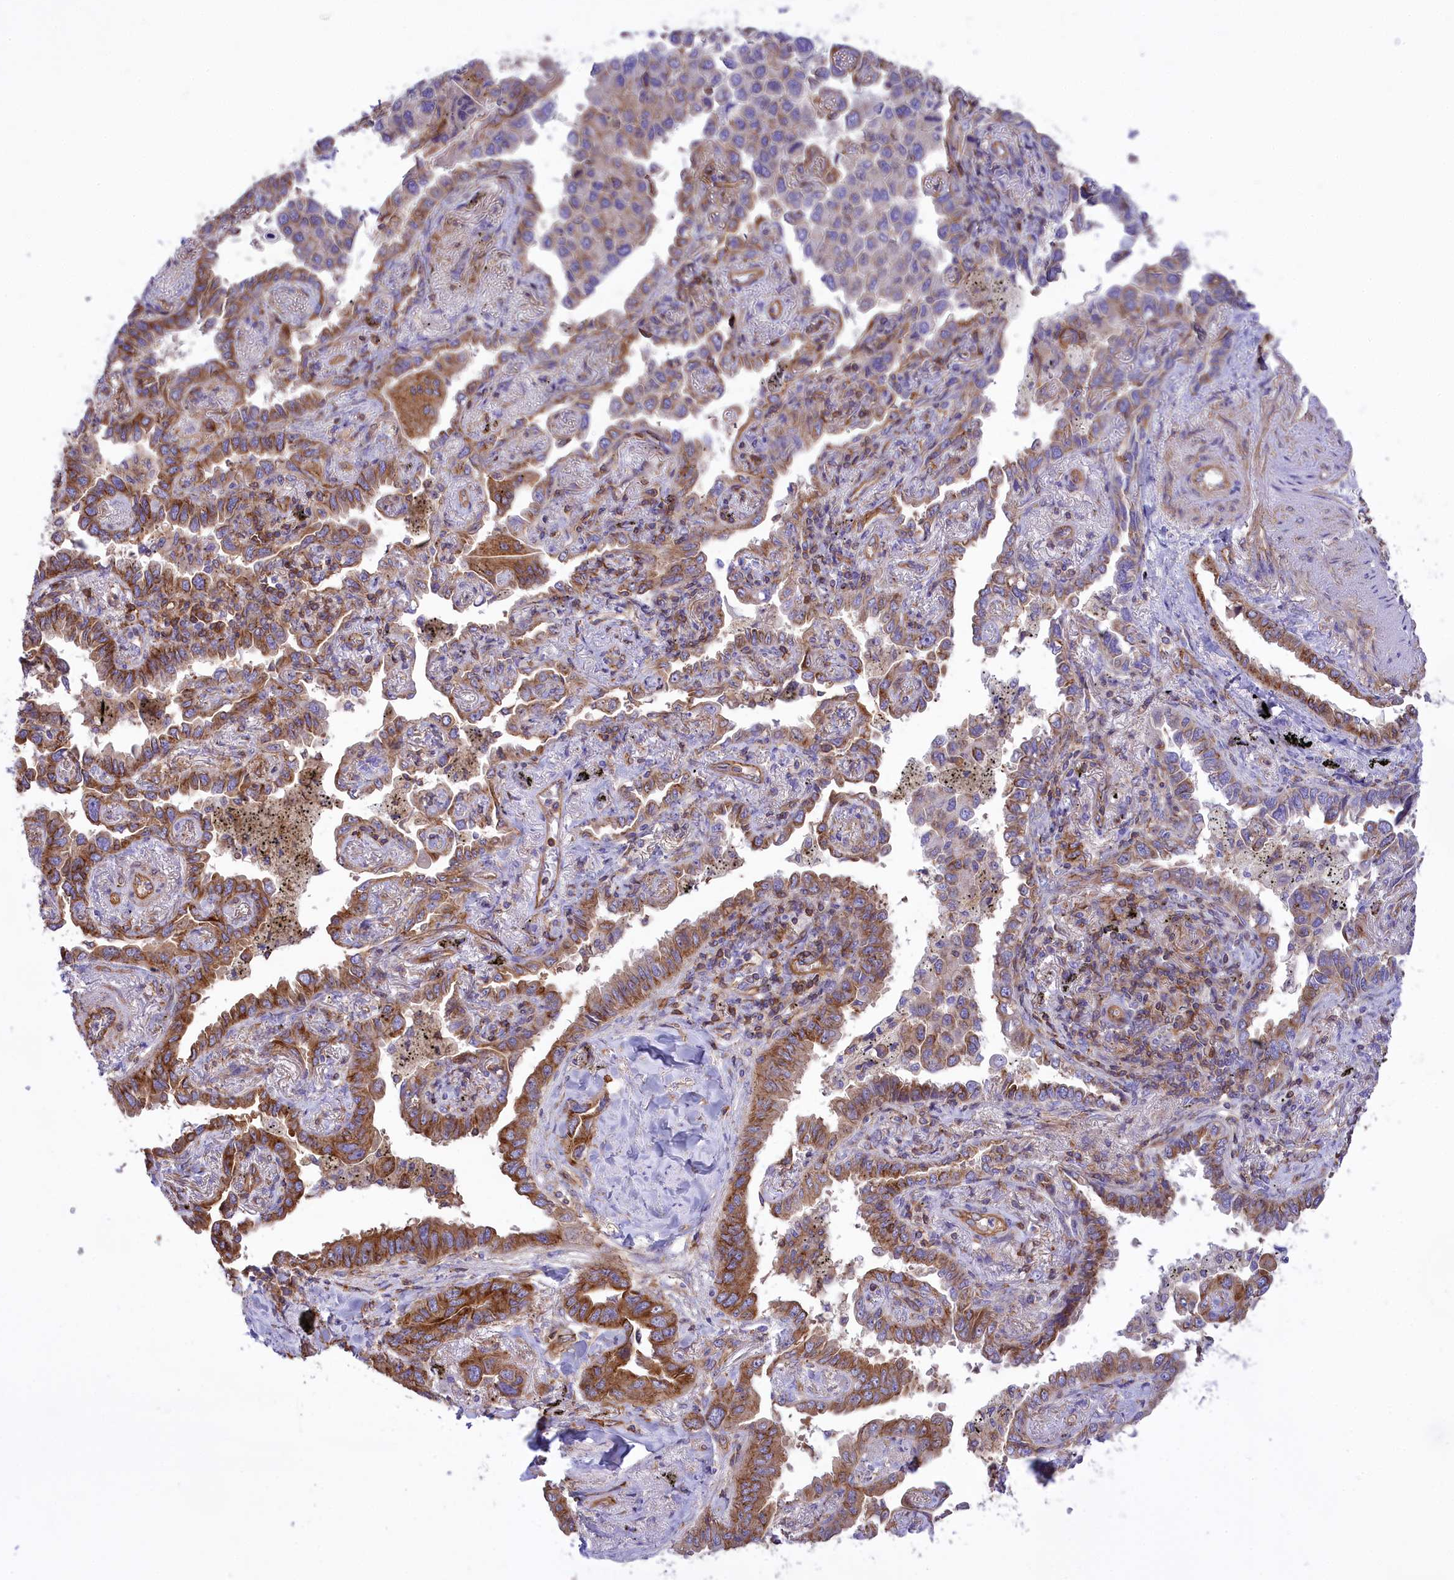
{"staining": {"intensity": "moderate", "quantity": ">75%", "location": "cytoplasmic/membranous"}, "tissue": "lung cancer", "cell_type": "Tumor cells", "image_type": "cancer", "snomed": [{"axis": "morphology", "description": "Adenocarcinoma, NOS"}, {"axis": "topography", "description": "Lung"}], "caption": "Protein expression analysis of human lung cancer reveals moderate cytoplasmic/membranous expression in approximately >75% of tumor cells.", "gene": "SEPTIN9", "patient": {"sex": "male", "age": 67}}